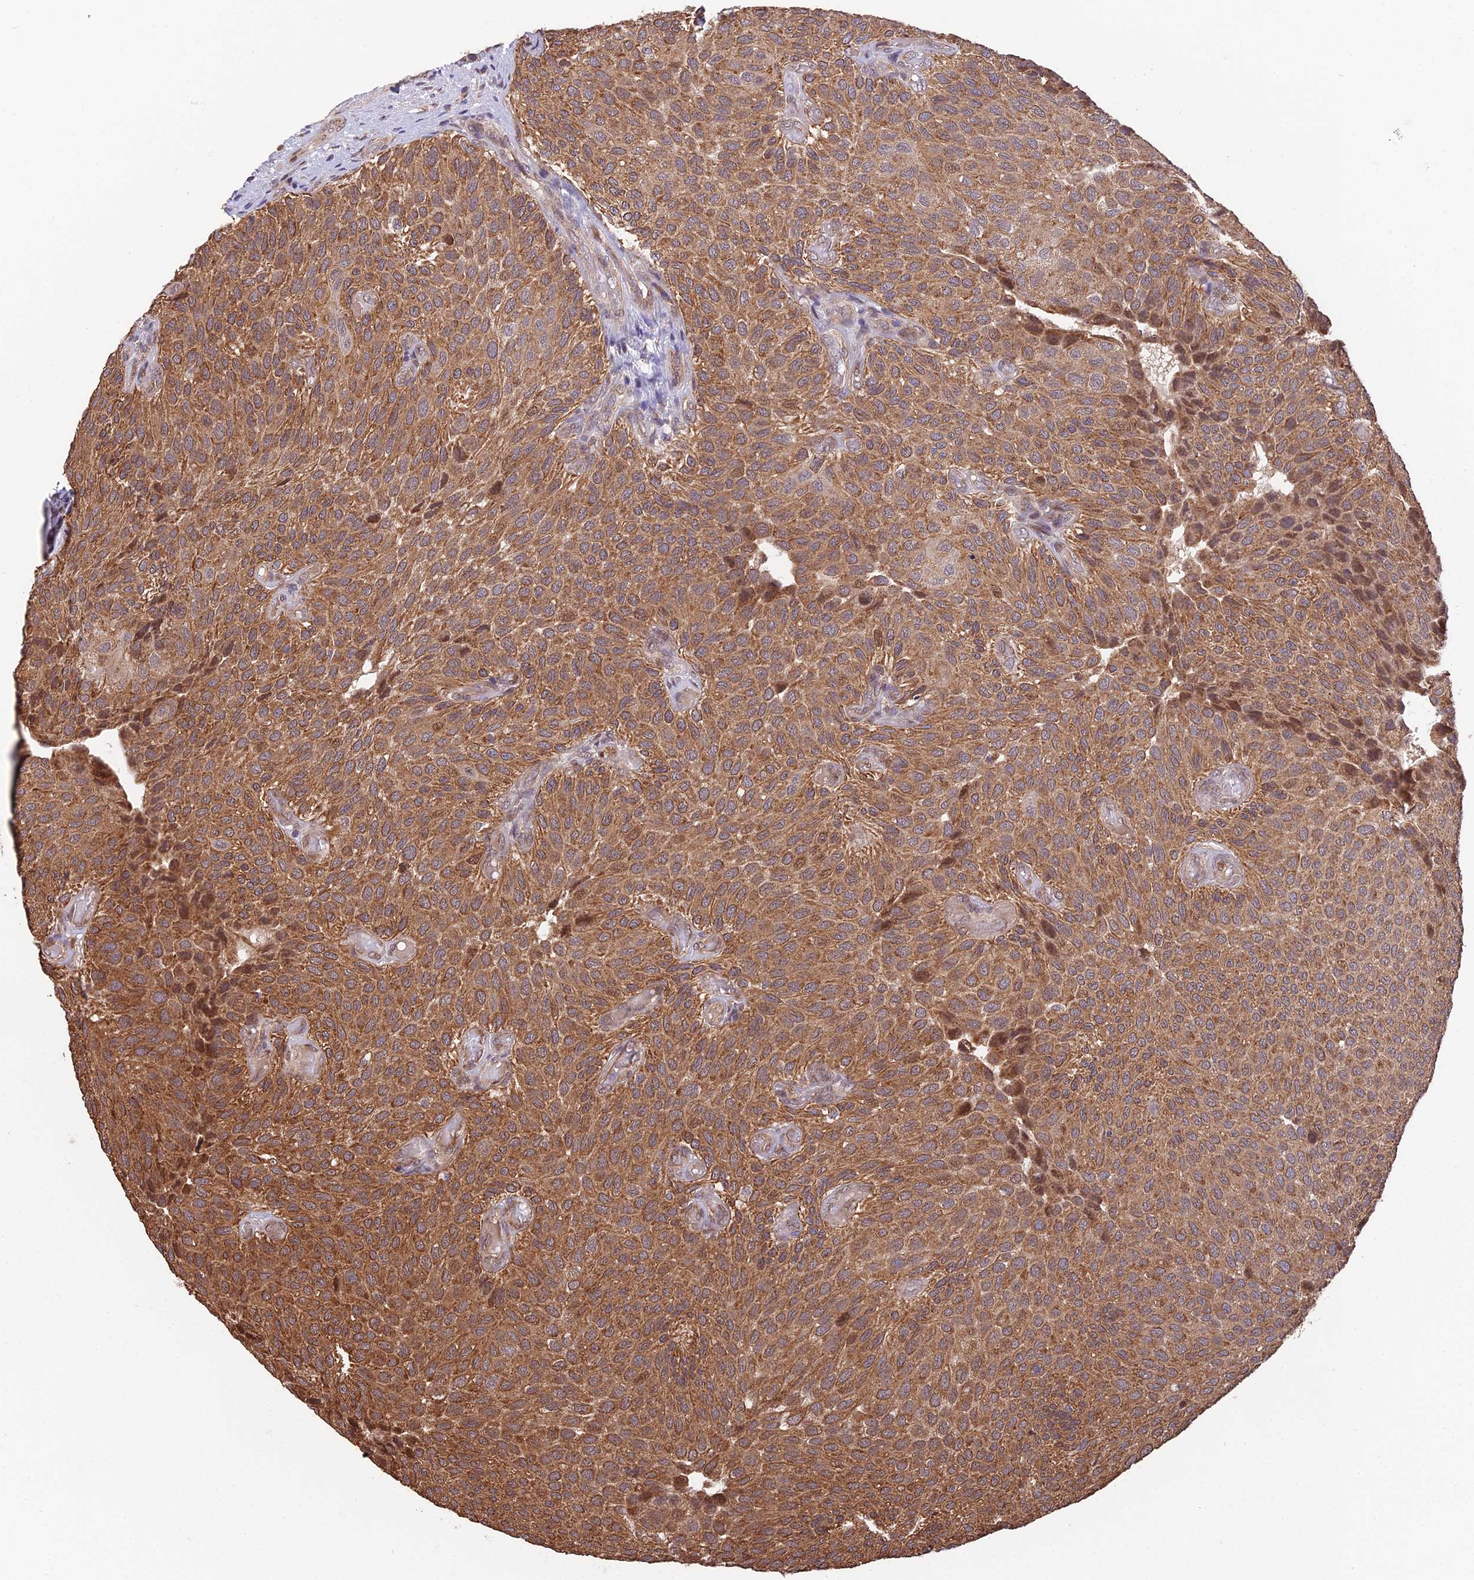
{"staining": {"intensity": "moderate", "quantity": ">75%", "location": "cytoplasmic/membranous"}, "tissue": "urothelial cancer", "cell_type": "Tumor cells", "image_type": "cancer", "snomed": [{"axis": "morphology", "description": "Urothelial carcinoma, Low grade"}, {"axis": "topography", "description": "Urinary bladder"}], "caption": "Immunohistochemical staining of human urothelial carcinoma (low-grade) shows moderate cytoplasmic/membranous protein positivity in approximately >75% of tumor cells.", "gene": "CYP2R1", "patient": {"sex": "male", "age": 89}}